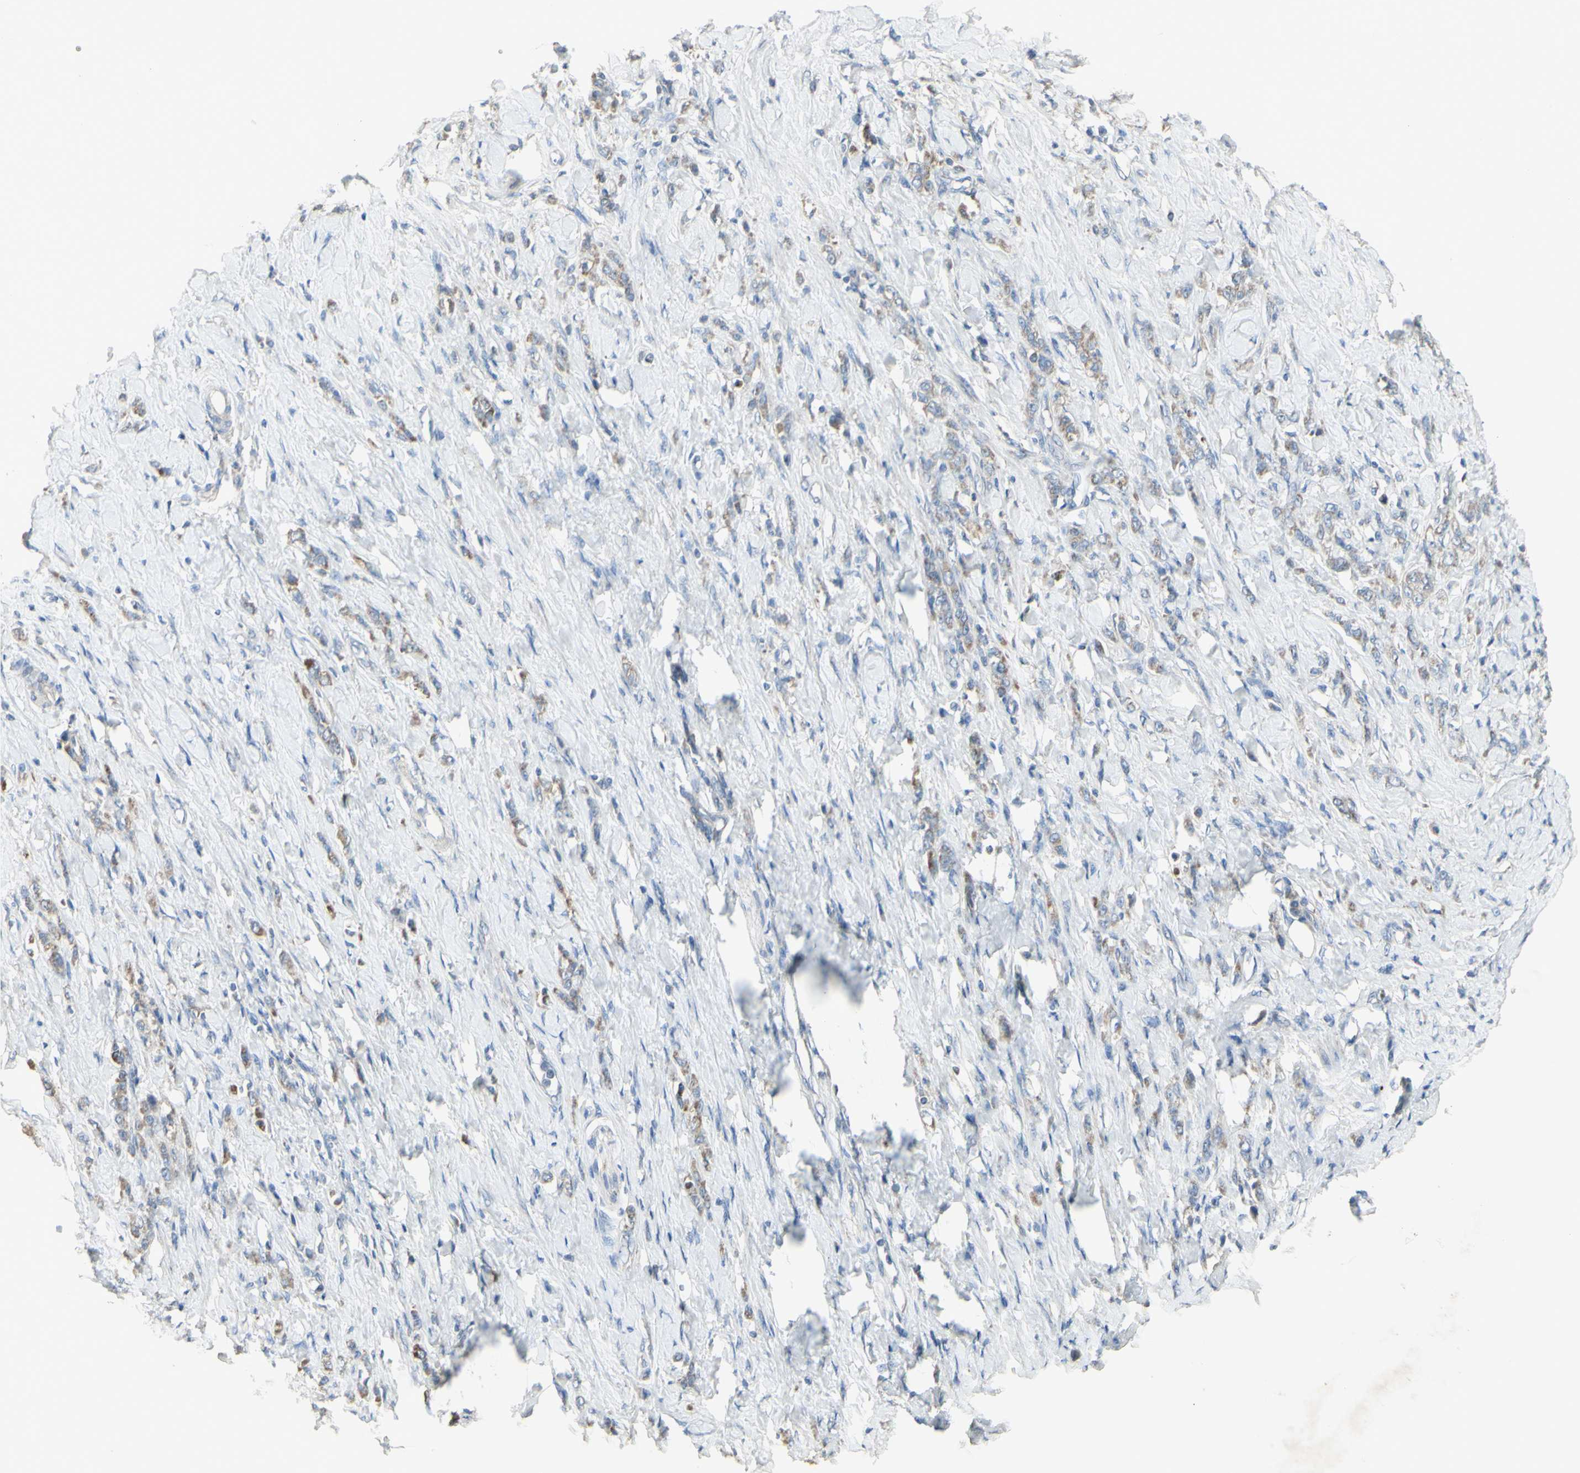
{"staining": {"intensity": "weak", "quantity": "<25%", "location": "cytoplasmic/membranous"}, "tissue": "stomach cancer", "cell_type": "Tumor cells", "image_type": "cancer", "snomed": [{"axis": "morphology", "description": "Adenocarcinoma, NOS"}, {"axis": "topography", "description": "Stomach"}], "caption": "Photomicrograph shows no protein expression in tumor cells of stomach cancer tissue. Brightfield microscopy of IHC stained with DAB (3,3'-diaminobenzidine) (brown) and hematoxylin (blue), captured at high magnification.", "gene": "CNTNAP1", "patient": {"sex": "male", "age": 82}}